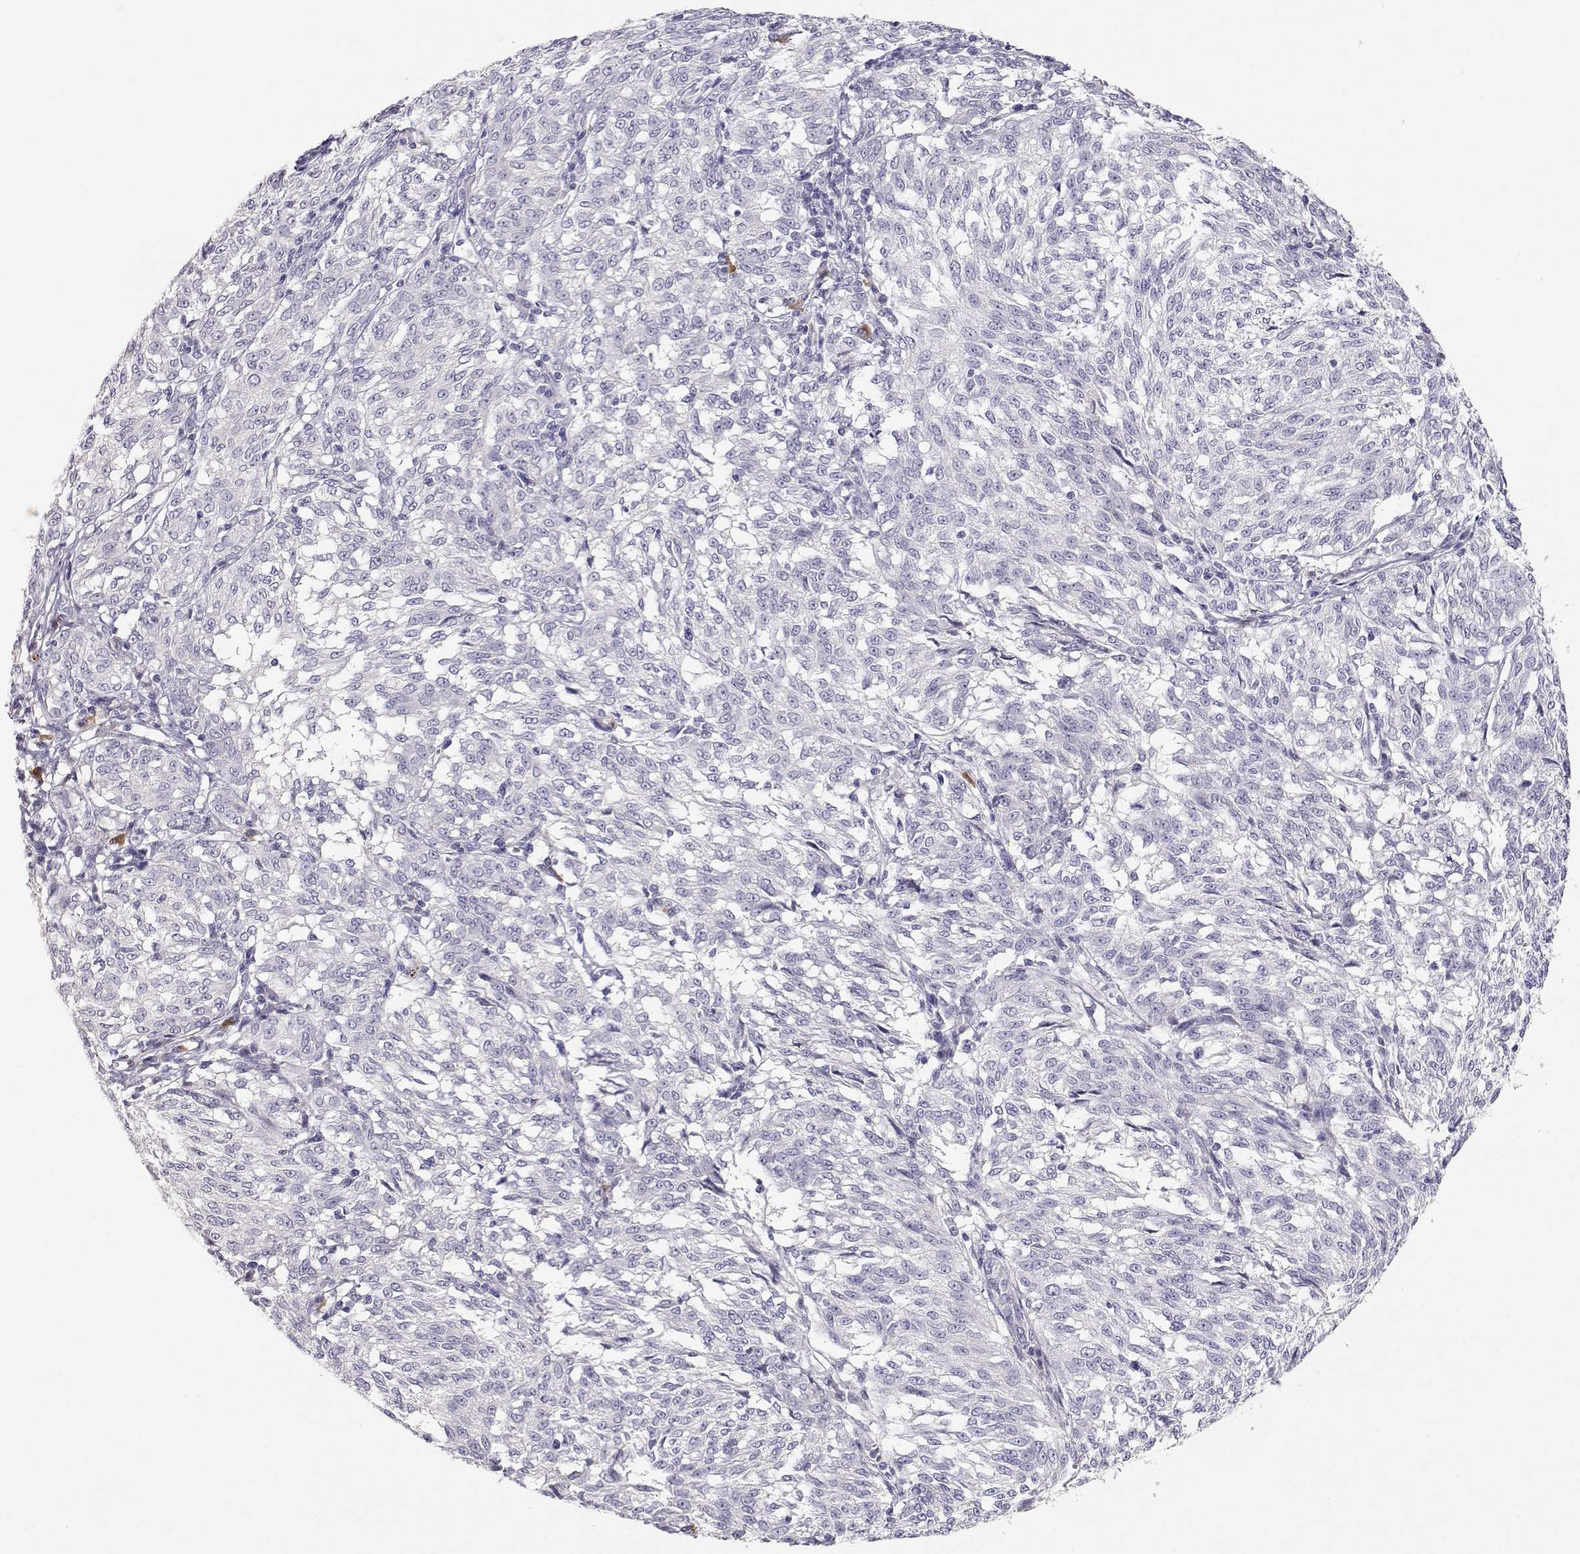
{"staining": {"intensity": "negative", "quantity": "none", "location": "none"}, "tissue": "melanoma", "cell_type": "Tumor cells", "image_type": "cancer", "snomed": [{"axis": "morphology", "description": "Malignant melanoma, NOS"}, {"axis": "topography", "description": "Skin"}], "caption": "Tumor cells show no significant expression in melanoma.", "gene": "CDHR1", "patient": {"sex": "female", "age": 72}}